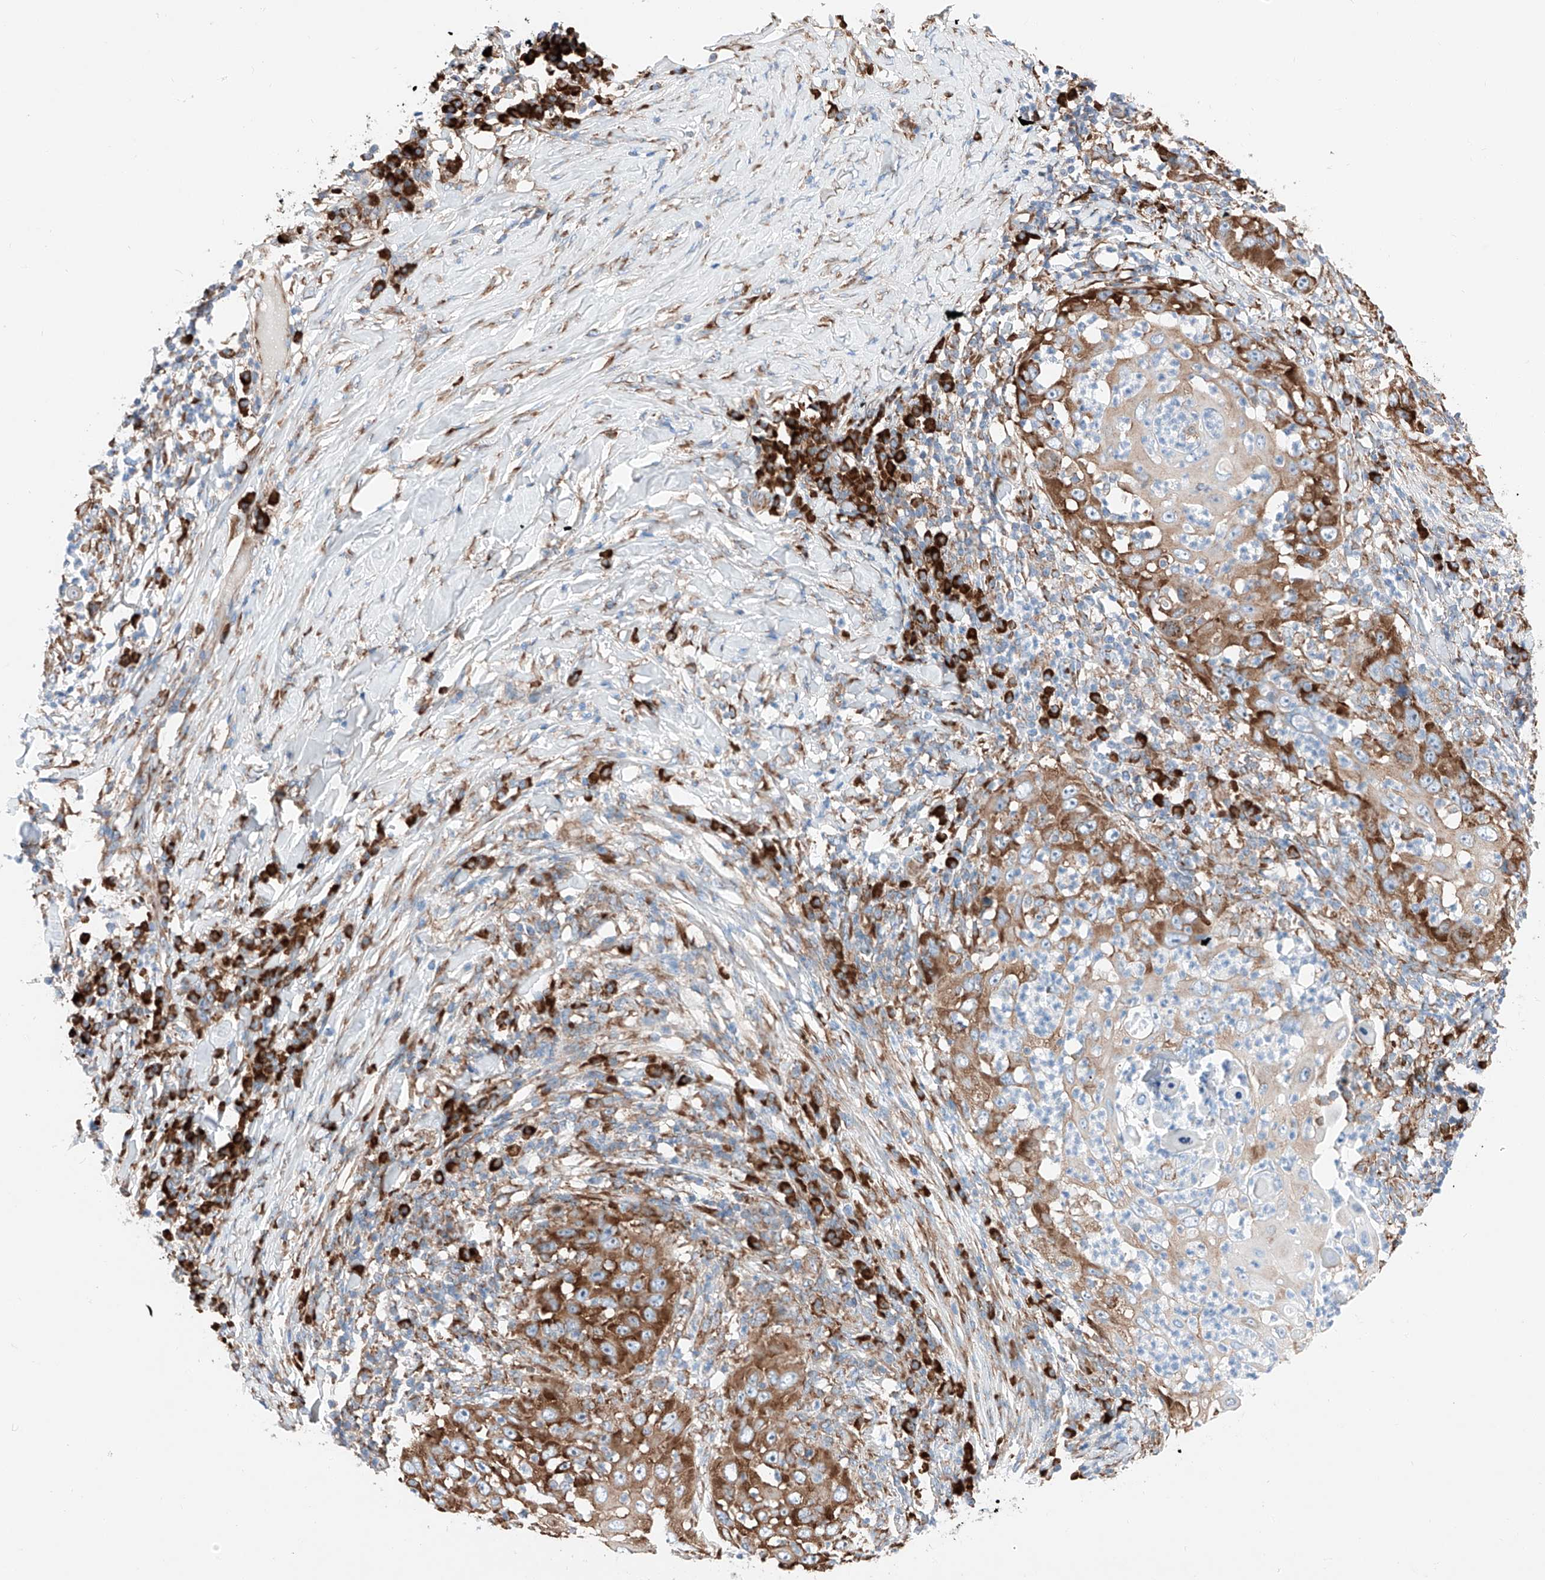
{"staining": {"intensity": "strong", "quantity": ">75%", "location": "cytoplasmic/membranous"}, "tissue": "skin cancer", "cell_type": "Tumor cells", "image_type": "cancer", "snomed": [{"axis": "morphology", "description": "Squamous cell carcinoma, NOS"}, {"axis": "topography", "description": "Skin"}], "caption": "Skin squamous cell carcinoma stained with a protein marker displays strong staining in tumor cells.", "gene": "CRELD1", "patient": {"sex": "female", "age": 44}}